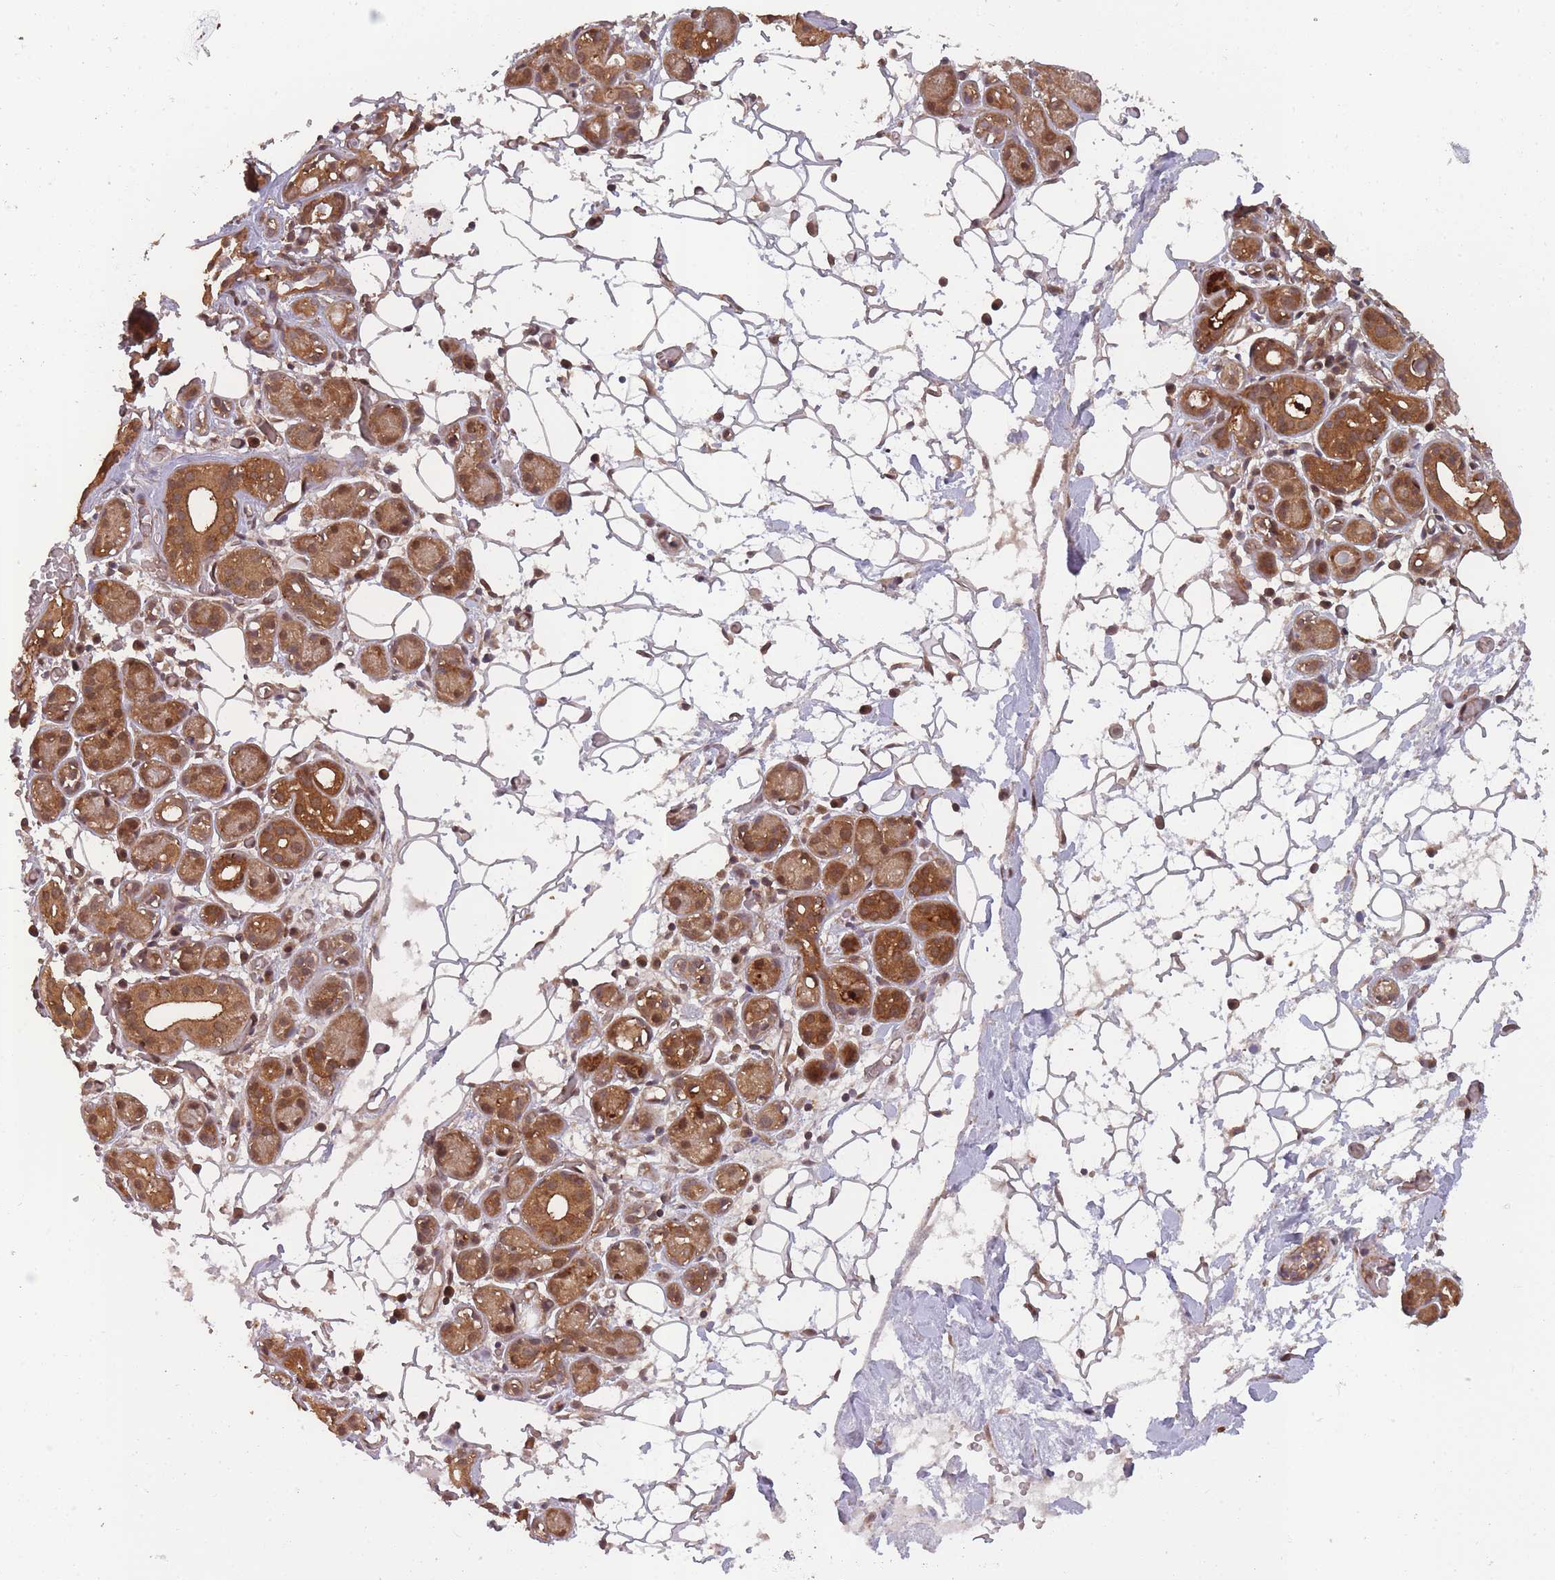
{"staining": {"intensity": "moderate", "quantity": ">75%", "location": "cytoplasmic/membranous,nuclear"}, "tissue": "salivary gland", "cell_type": "Glandular cells", "image_type": "normal", "snomed": [{"axis": "morphology", "description": "Normal tissue, NOS"}, {"axis": "topography", "description": "Salivary gland"}], "caption": "Immunohistochemical staining of benign human salivary gland exhibits medium levels of moderate cytoplasmic/membranous,nuclear expression in approximately >75% of glandular cells. (IHC, brightfield microscopy, high magnification).", "gene": "PPP6R3", "patient": {"sex": "male", "age": 82}}